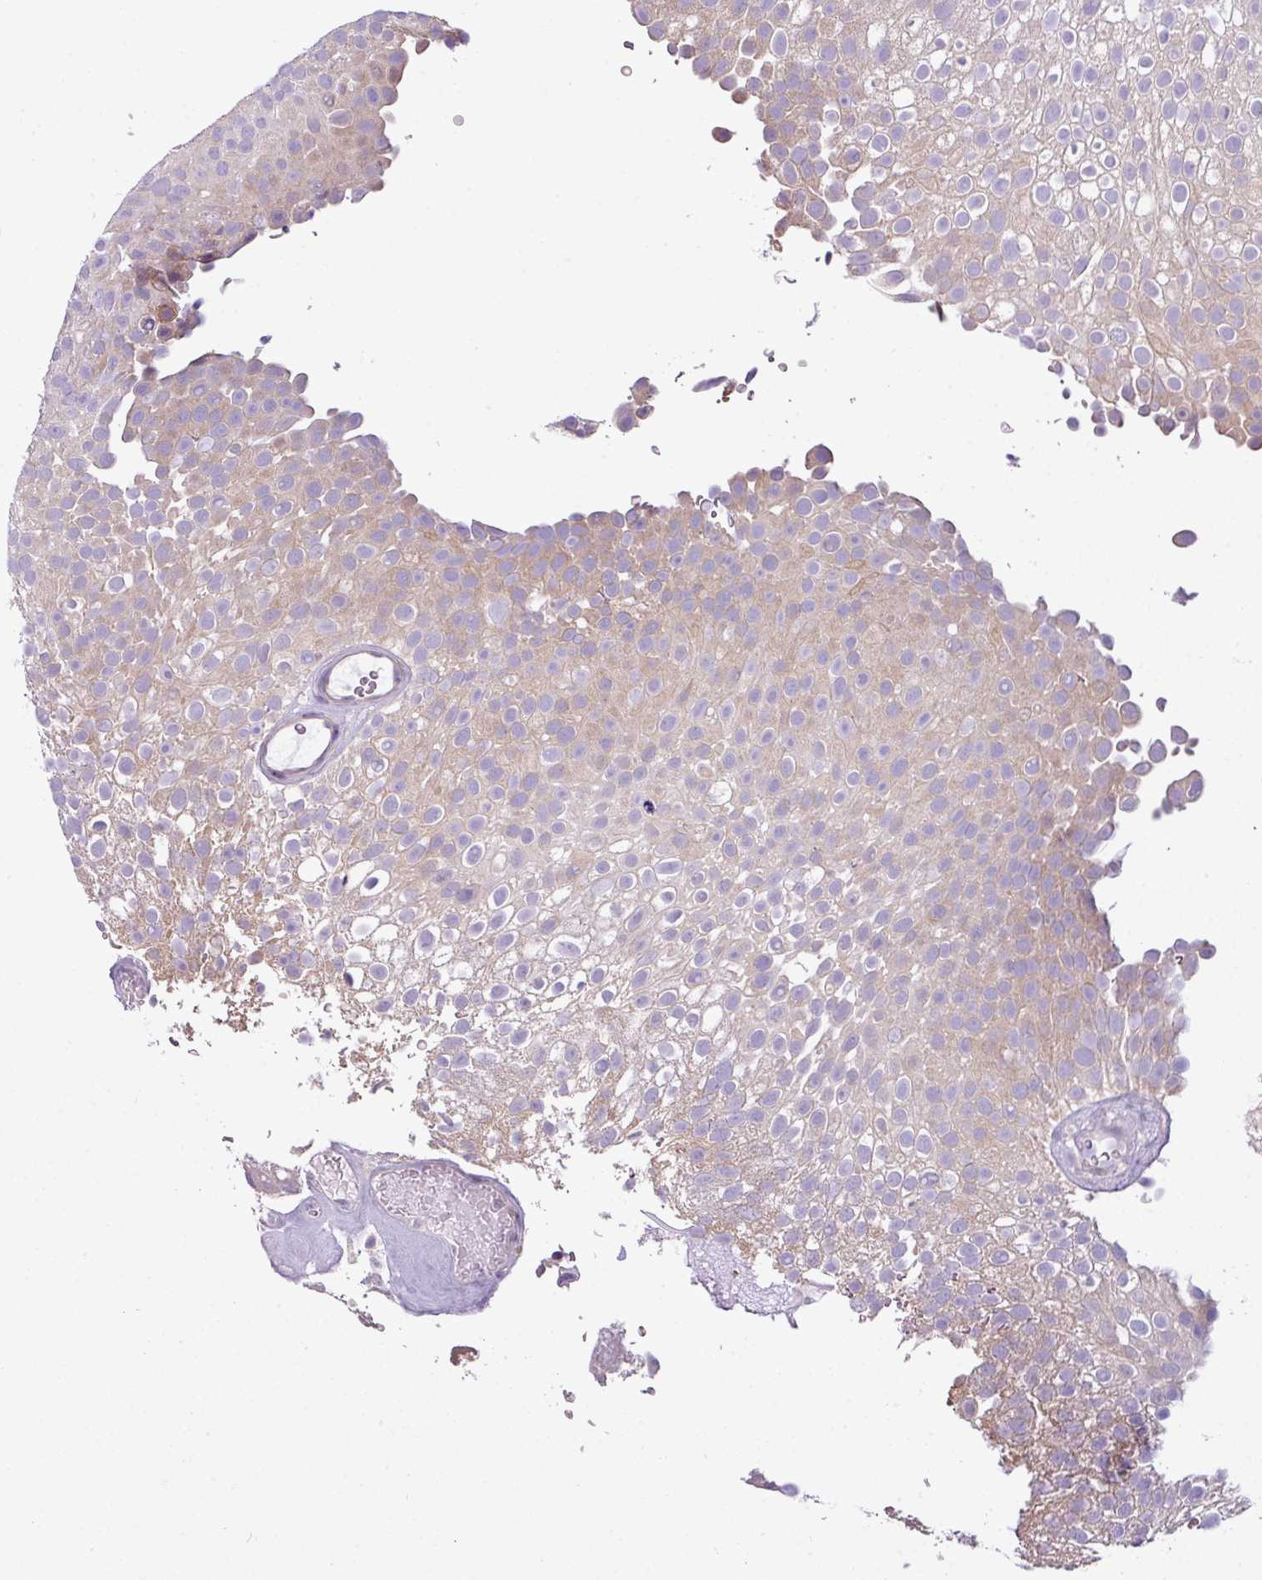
{"staining": {"intensity": "weak", "quantity": "25%-75%", "location": "cytoplasmic/membranous"}, "tissue": "urothelial cancer", "cell_type": "Tumor cells", "image_type": "cancer", "snomed": [{"axis": "morphology", "description": "Urothelial carcinoma, Low grade"}, {"axis": "topography", "description": "Urinary bladder"}], "caption": "Urothelial carcinoma (low-grade) stained for a protein (brown) reveals weak cytoplasmic/membranous positive staining in approximately 25%-75% of tumor cells.", "gene": "CAMK2B", "patient": {"sex": "male", "age": 78}}